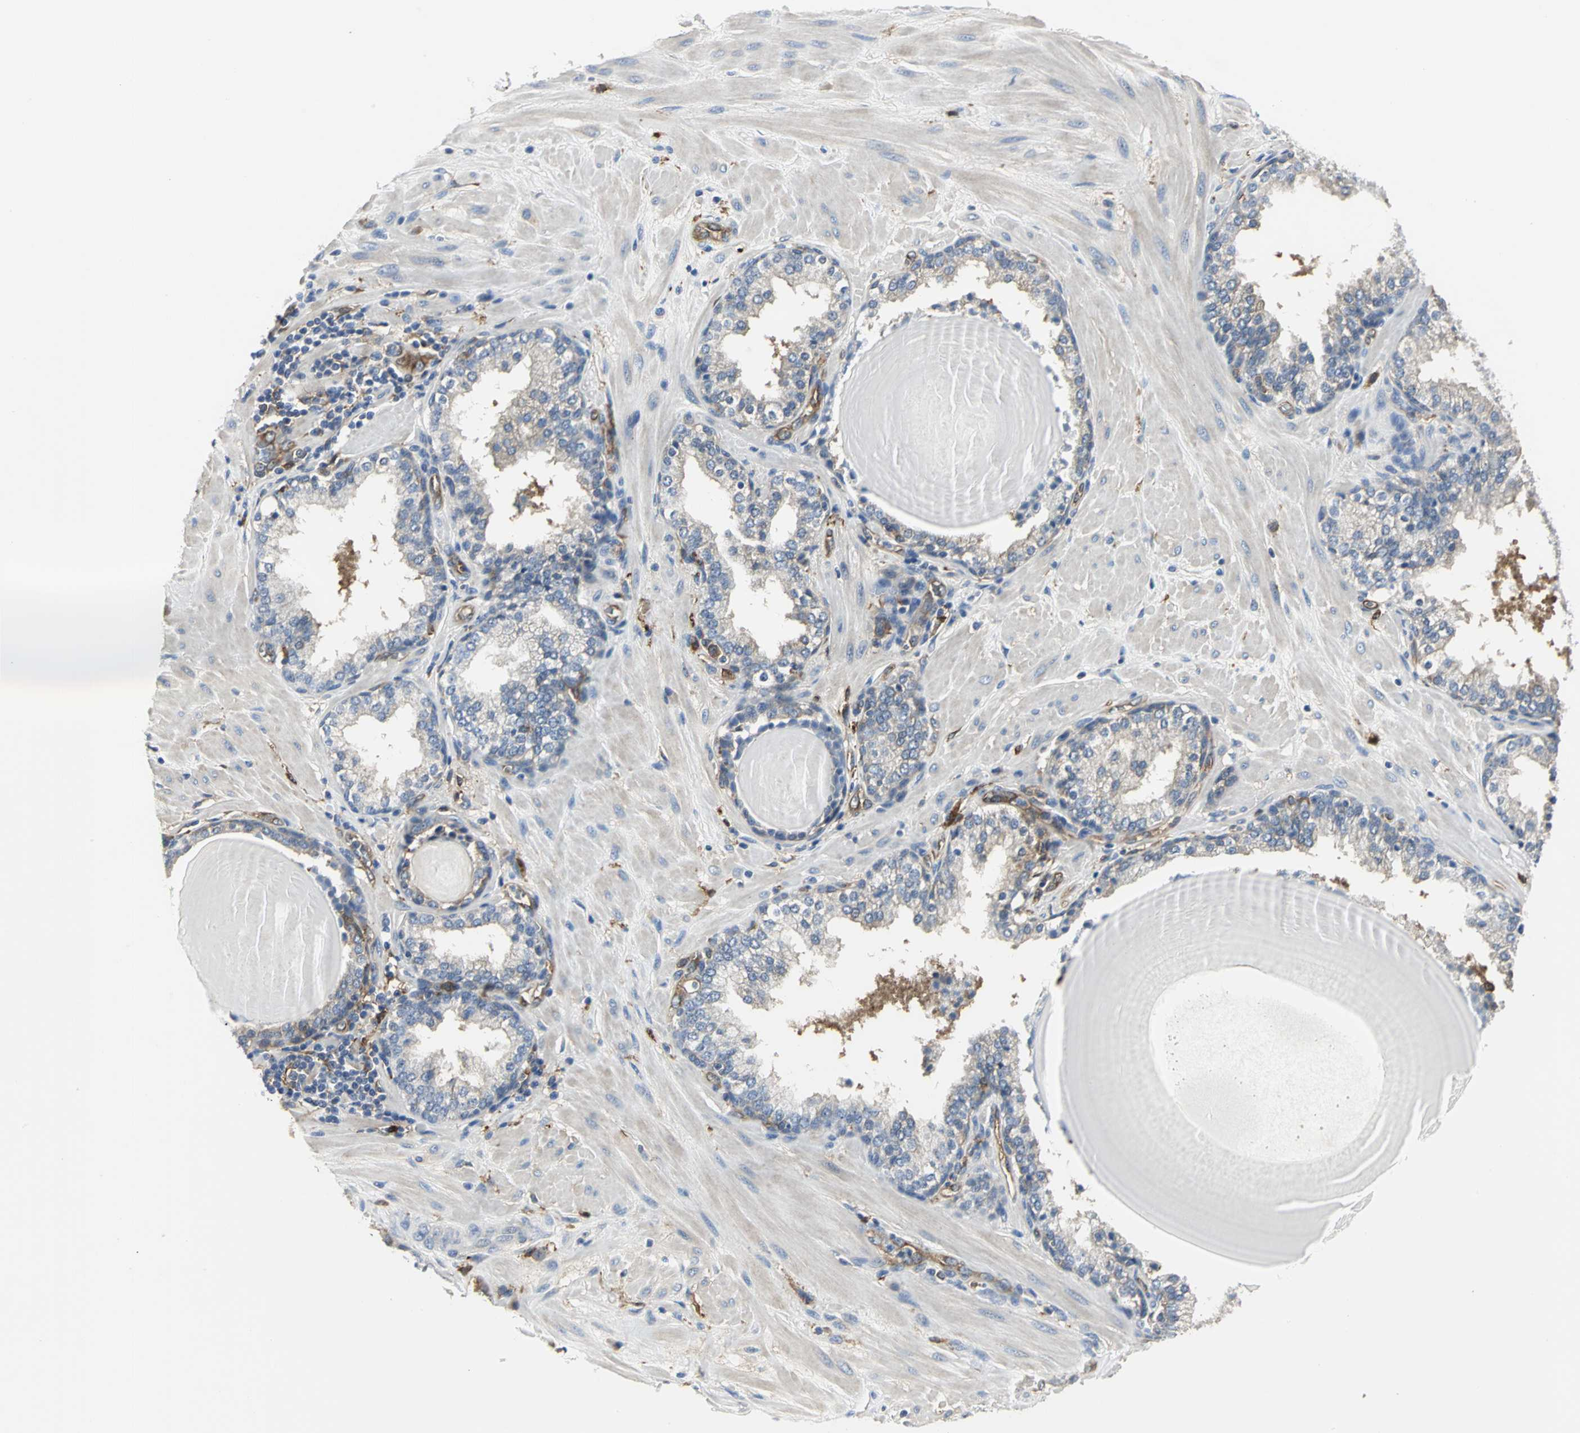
{"staining": {"intensity": "weak", "quantity": "25%-75%", "location": "cytoplasmic/membranous"}, "tissue": "prostate", "cell_type": "Glandular cells", "image_type": "normal", "snomed": [{"axis": "morphology", "description": "Normal tissue, NOS"}, {"axis": "topography", "description": "Prostate"}], "caption": "An immunohistochemistry (IHC) image of normal tissue is shown. Protein staining in brown labels weak cytoplasmic/membranous positivity in prostate within glandular cells.", "gene": "CHRNB1", "patient": {"sex": "male", "age": 51}}